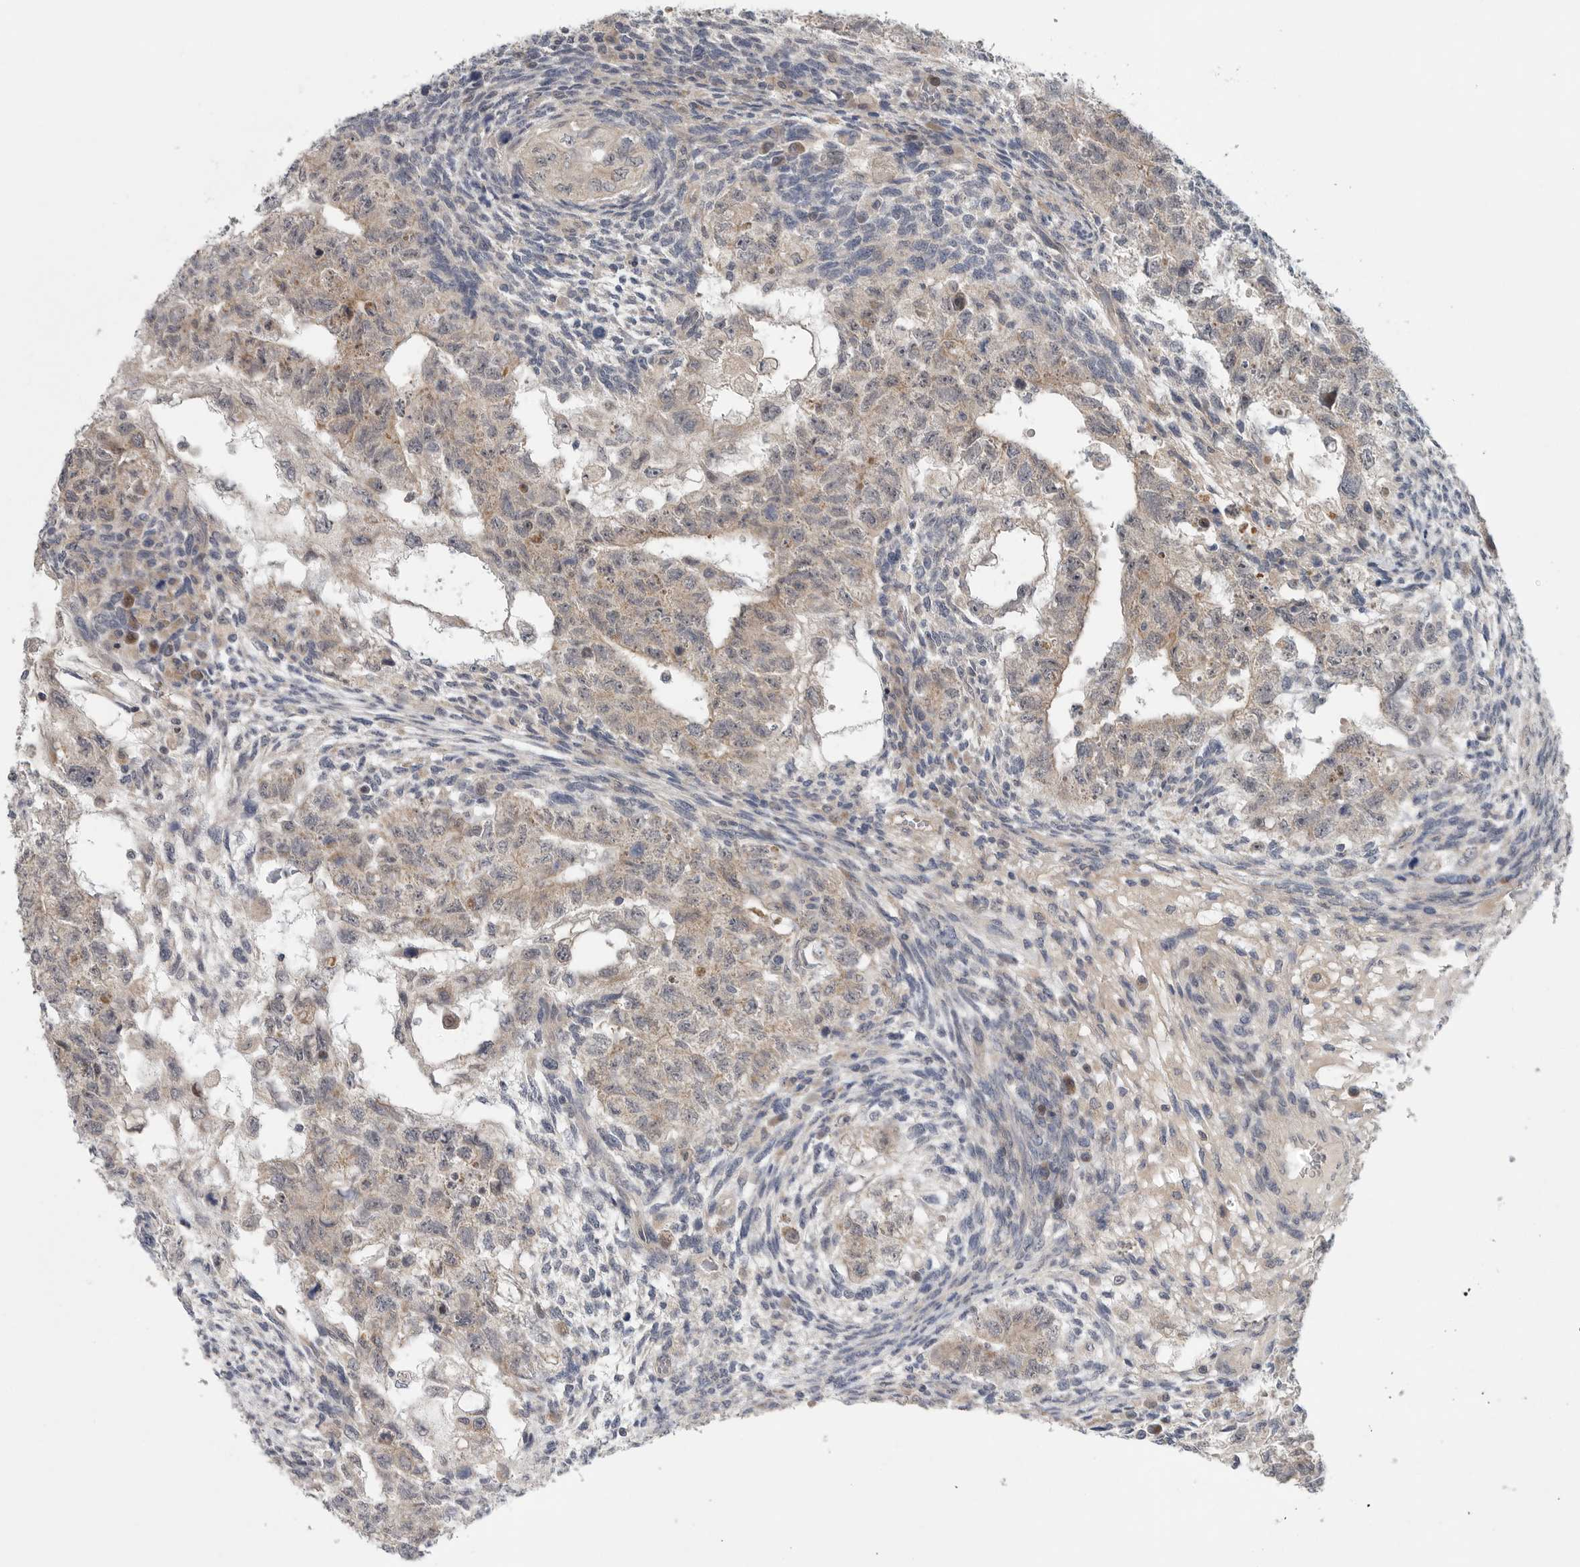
{"staining": {"intensity": "weak", "quantity": "25%-75%", "location": "cytoplasmic/membranous"}, "tissue": "testis cancer", "cell_type": "Tumor cells", "image_type": "cancer", "snomed": [{"axis": "morphology", "description": "Normal tissue, NOS"}, {"axis": "morphology", "description": "Carcinoma, Embryonal, NOS"}, {"axis": "topography", "description": "Testis"}], "caption": "The image shows staining of embryonal carcinoma (testis), revealing weak cytoplasmic/membranous protein positivity (brown color) within tumor cells.", "gene": "FBXO43", "patient": {"sex": "male", "age": 36}}